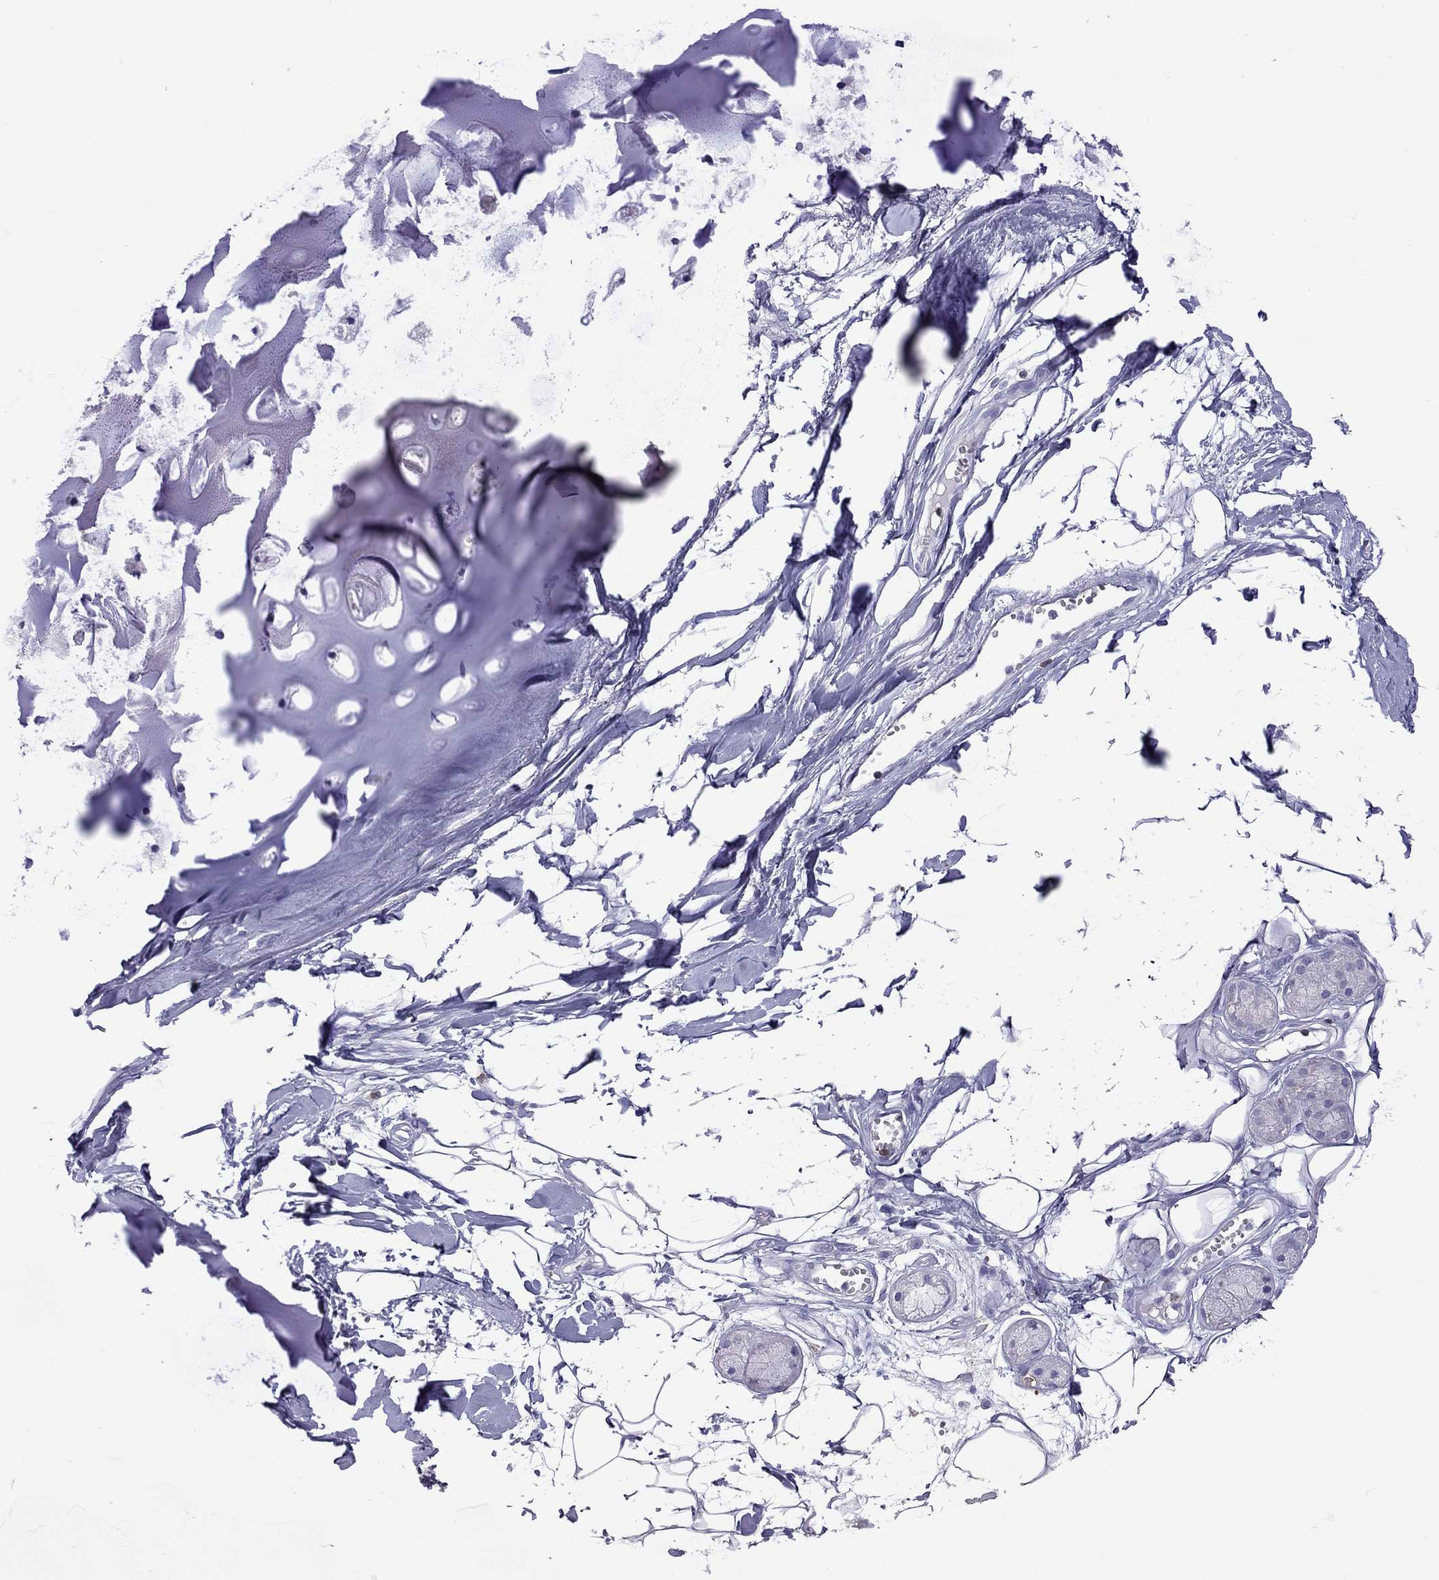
{"staining": {"intensity": "negative", "quantity": "none", "location": "none"}, "tissue": "adipose tissue", "cell_type": "Adipocytes", "image_type": "normal", "snomed": [{"axis": "morphology", "description": "Normal tissue, NOS"}, {"axis": "morphology", "description": "Squamous cell carcinoma, NOS"}, {"axis": "topography", "description": "Cartilage tissue"}, {"axis": "topography", "description": "Lung"}], "caption": "This histopathology image is of normal adipose tissue stained with IHC to label a protein in brown with the nuclei are counter-stained blue. There is no positivity in adipocytes.", "gene": "ENSG00000288637", "patient": {"sex": "male", "age": 66}}